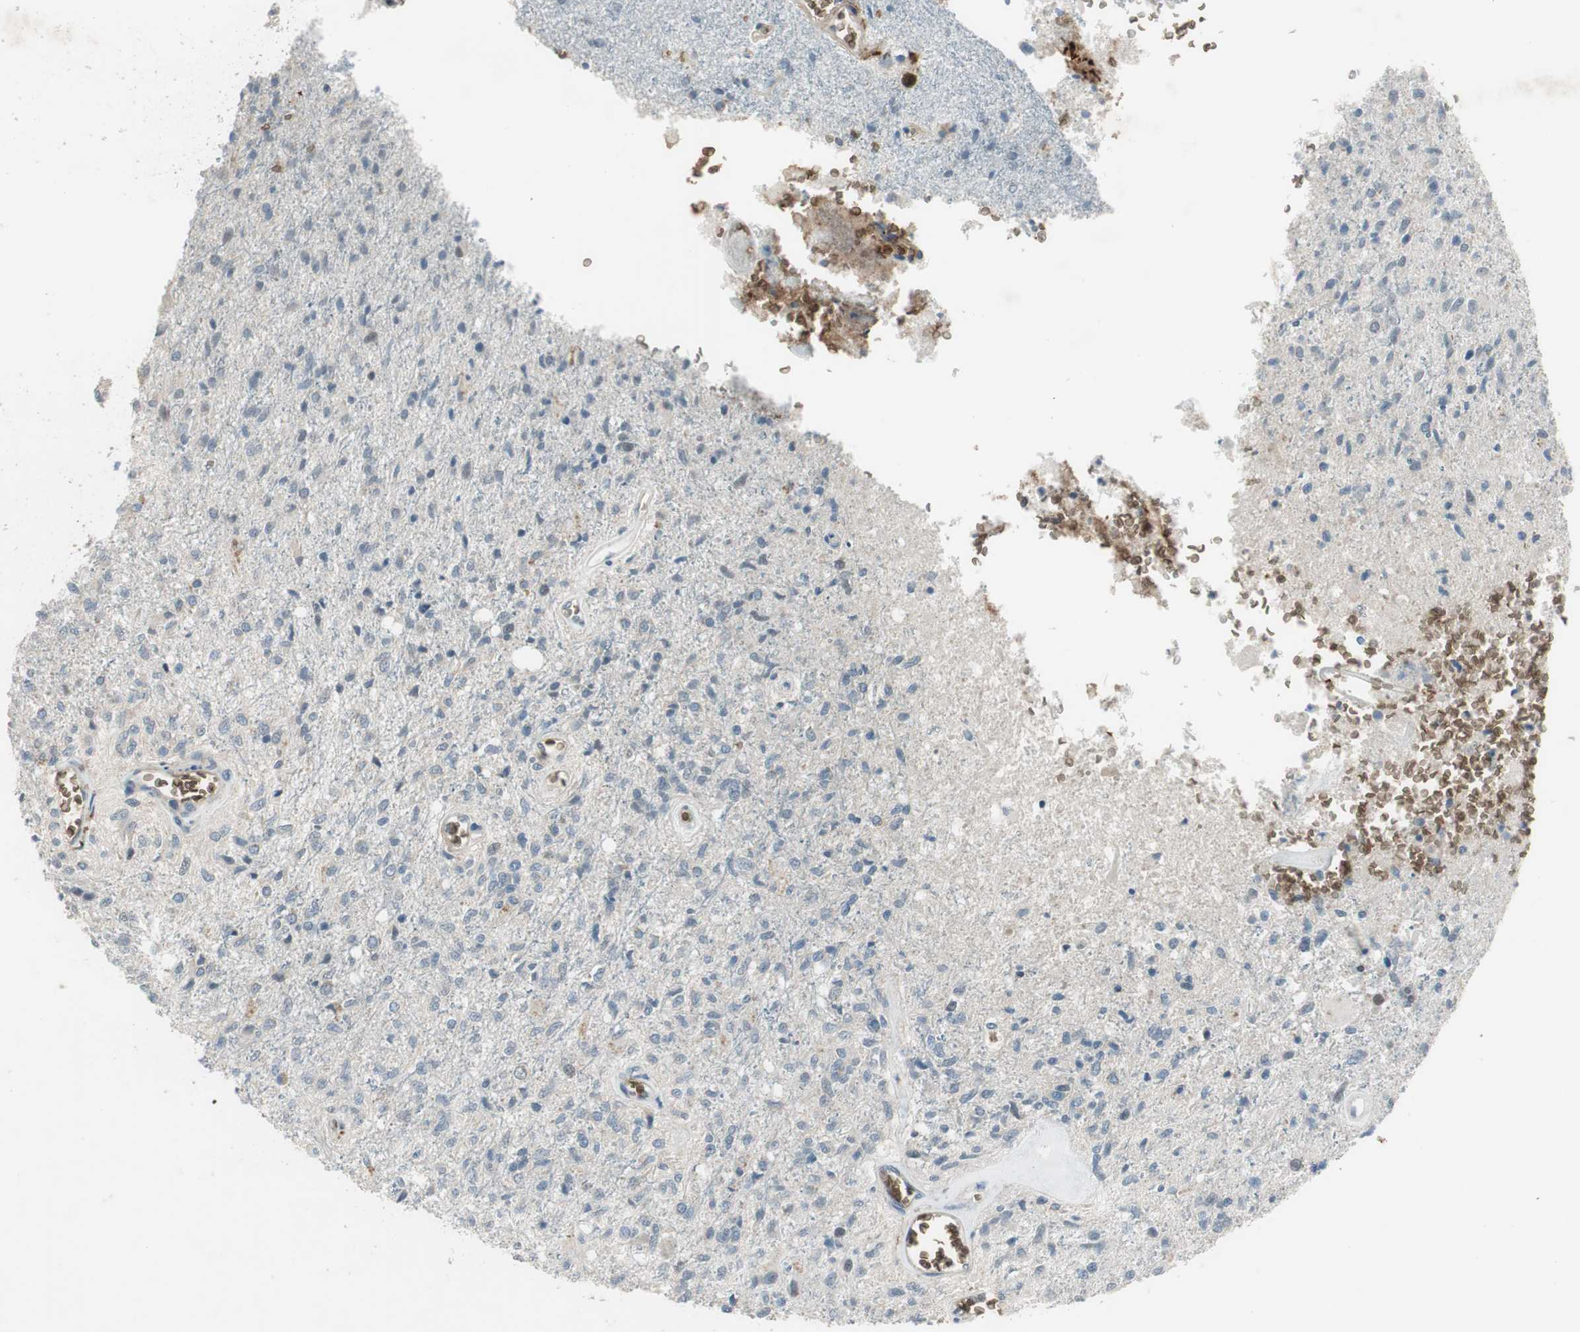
{"staining": {"intensity": "weak", "quantity": "<25%", "location": "cytoplasmic/membranous"}, "tissue": "glioma", "cell_type": "Tumor cells", "image_type": "cancer", "snomed": [{"axis": "morphology", "description": "Normal tissue, NOS"}, {"axis": "morphology", "description": "Glioma, malignant, High grade"}, {"axis": "topography", "description": "Cerebral cortex"}], "caption": "High power microscopy histopathology image of an immunohistochemistry photomicrograph of glioma, revealing no significant expression in tumor cells.", "gene": "GYPC", "patient": {"sex": "male", "age": 77}}